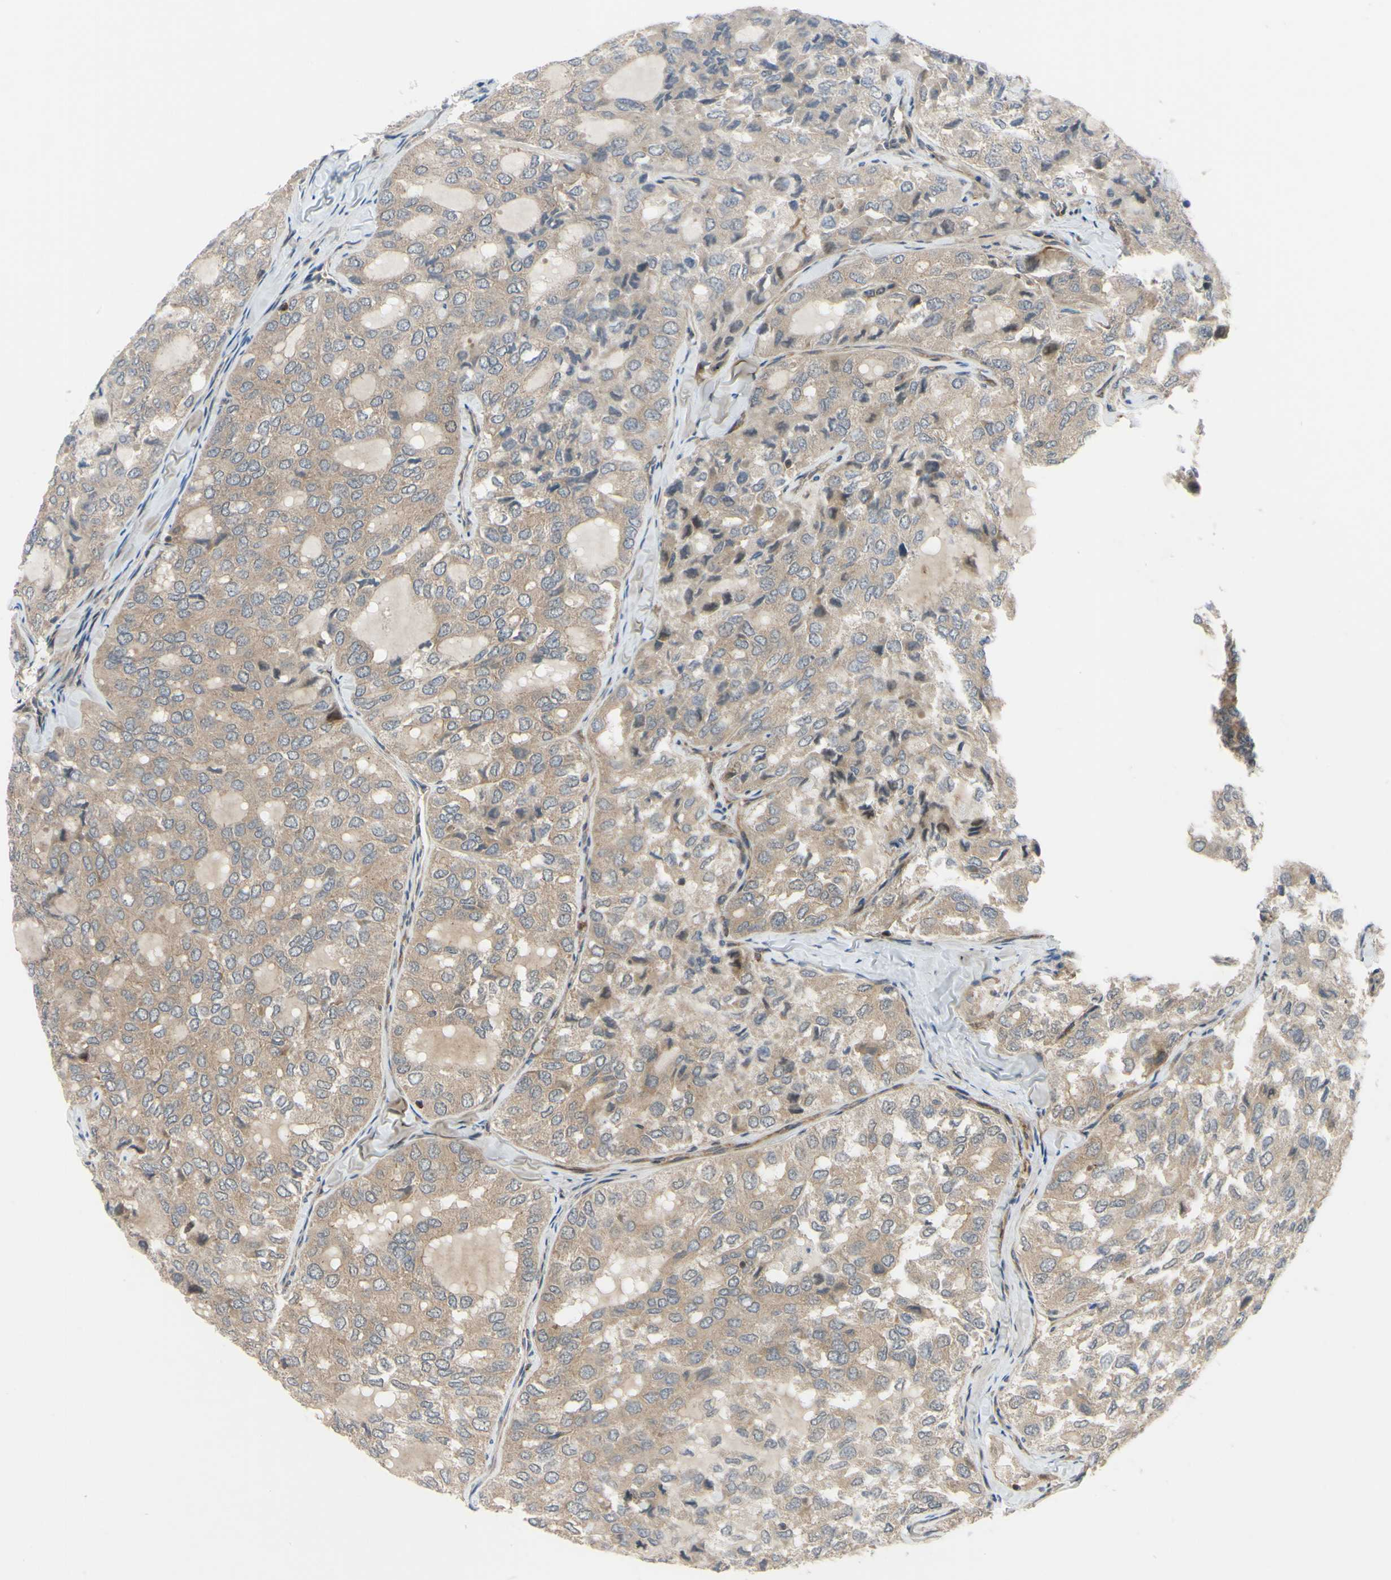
{"staining": {"intensity": "moderate", "quantity": ">75%", "location": "cytoplasmic/membranous"}, "tissue": "thyroid cancer", "cell_type": "Tumor cells", "image_type": "cancer", "snomed": [{"axis": "morphology", "description": "Follicular adenoma carcinoma, NOS"}, {"axis": "topography", "description": "Thyroid gland"}], "caption": "Thyroid cancer tissue exhibits moderate cytoplasmic/membranous expression in about >75% of tumor cells, visualized by immunohistochemistry.", "gene": "COMMD9", "patient": {"sex": "male", "age": 75}}